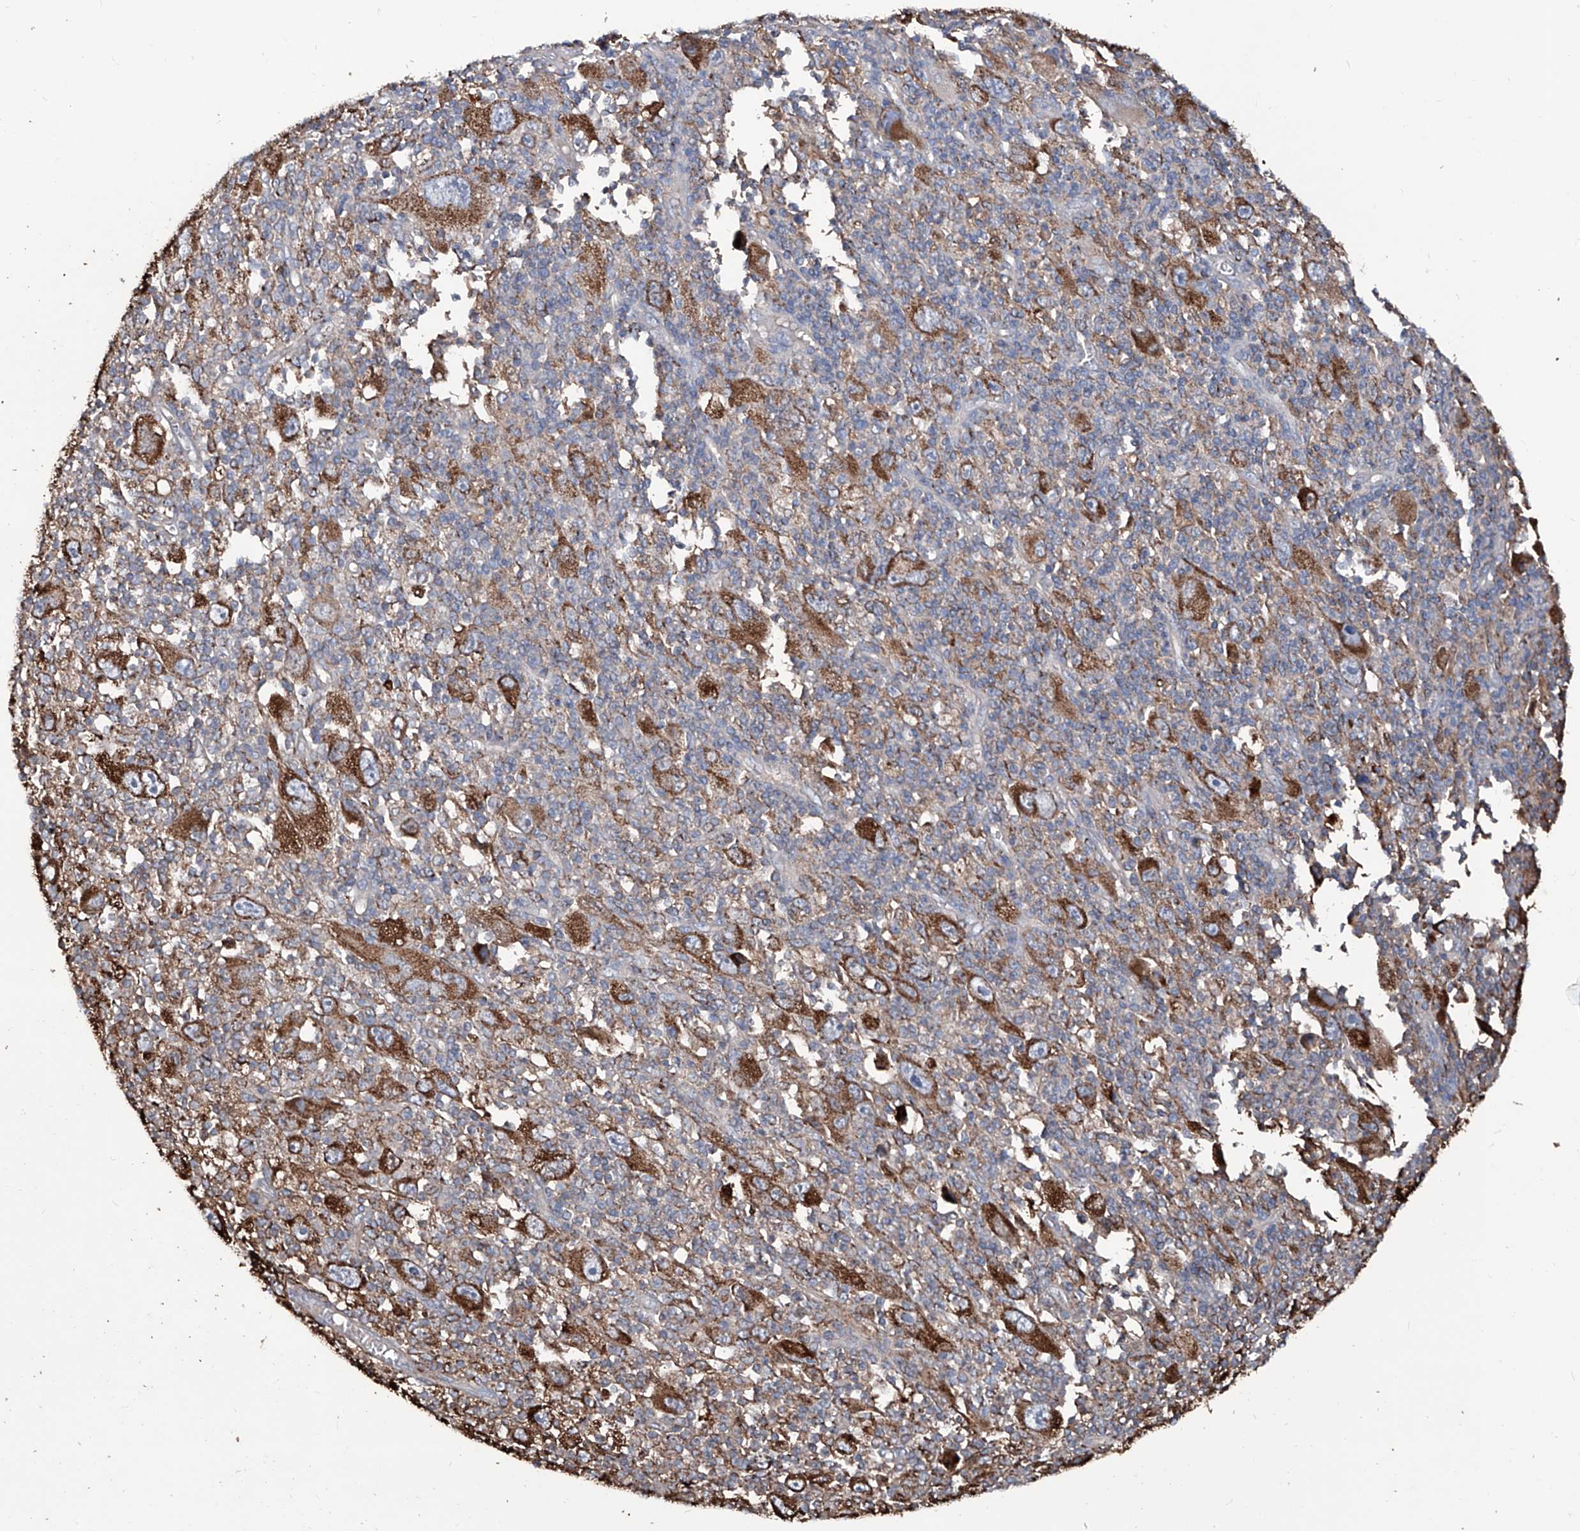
{"staining": {"intensity": "moderate", "quantity": ">75%", "location": "cytoplasmic/membranous"}, "tissue": "melanoma", "cell_type": "Tumor cells", "image_type": "cancer", "snomed": [{"axis": "morphology", "description": "Malignant melanoma, Metastatic site"}, {"axis": "topography", "description": "Skin"}], "caption": "There is medium levels of moderate cytoplasmic/membranous expression in tumor cells of malignant melanoma (metastatic site), as demonstrated by immunohistochemical staining (brown color).", "gene": "NHS", "patient": {"sex": "female", "age": 56}}